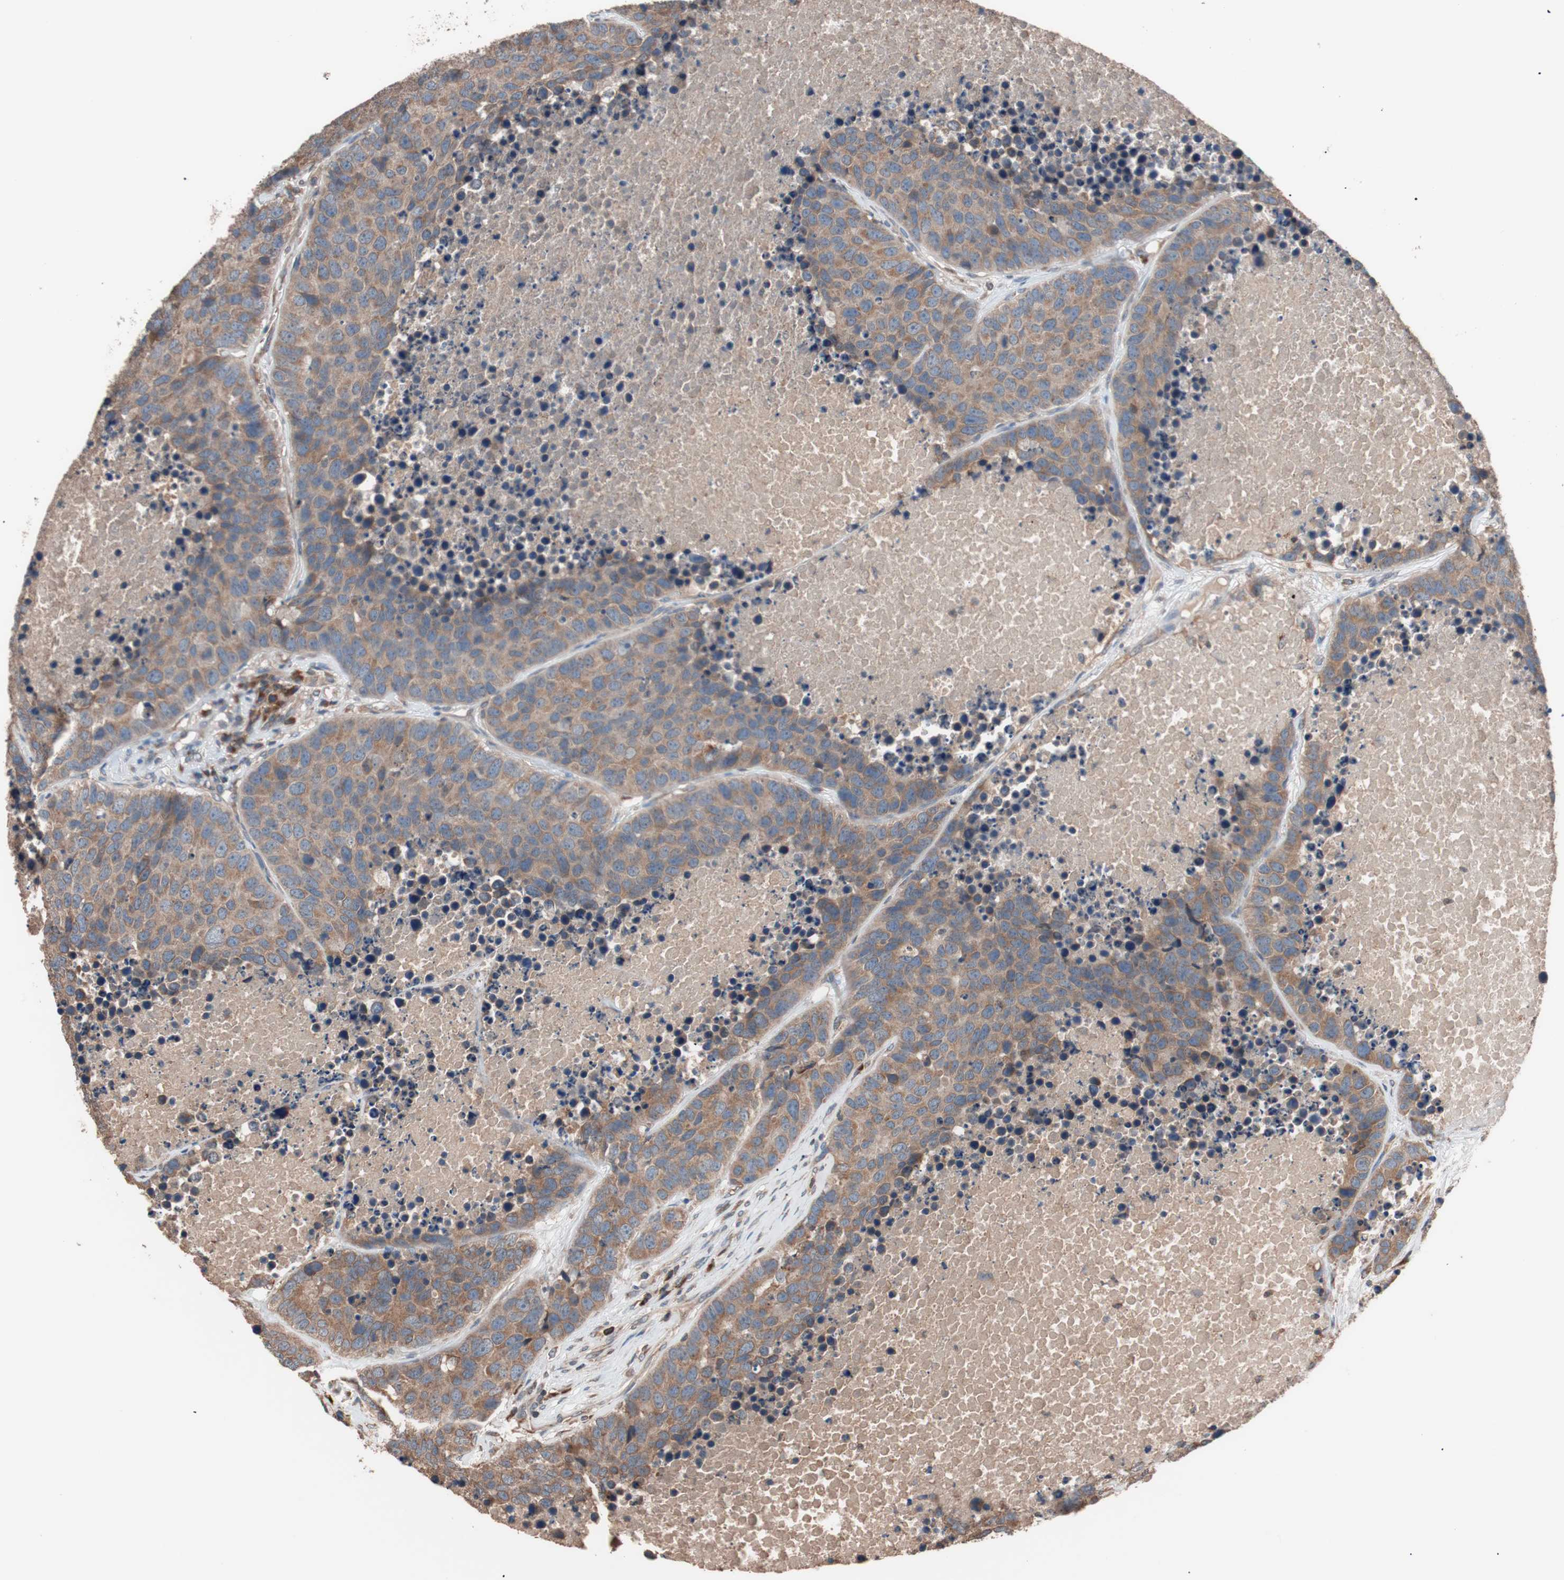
{"staining": {"intensity": "moderate", "quantity": ">75%", "location": "cytoplasmic/membranous"}, "tissue": "carcinoid", "cell_type": "Tumor cells", "image_type": "cancer", "snomed": [{"axis": "morphology", "description": "Carcinoid, malignant, NOS"}, {"axis": "topography", "description": "Lung"}], "caption": "Protein expression analysis of carcinoid (malignant) shows moderate cytoplasmic/membranous staining in about >75% of tumor cells.", "gene": "GLYCTK", "patient": {"sex": "male", "age": 60}}